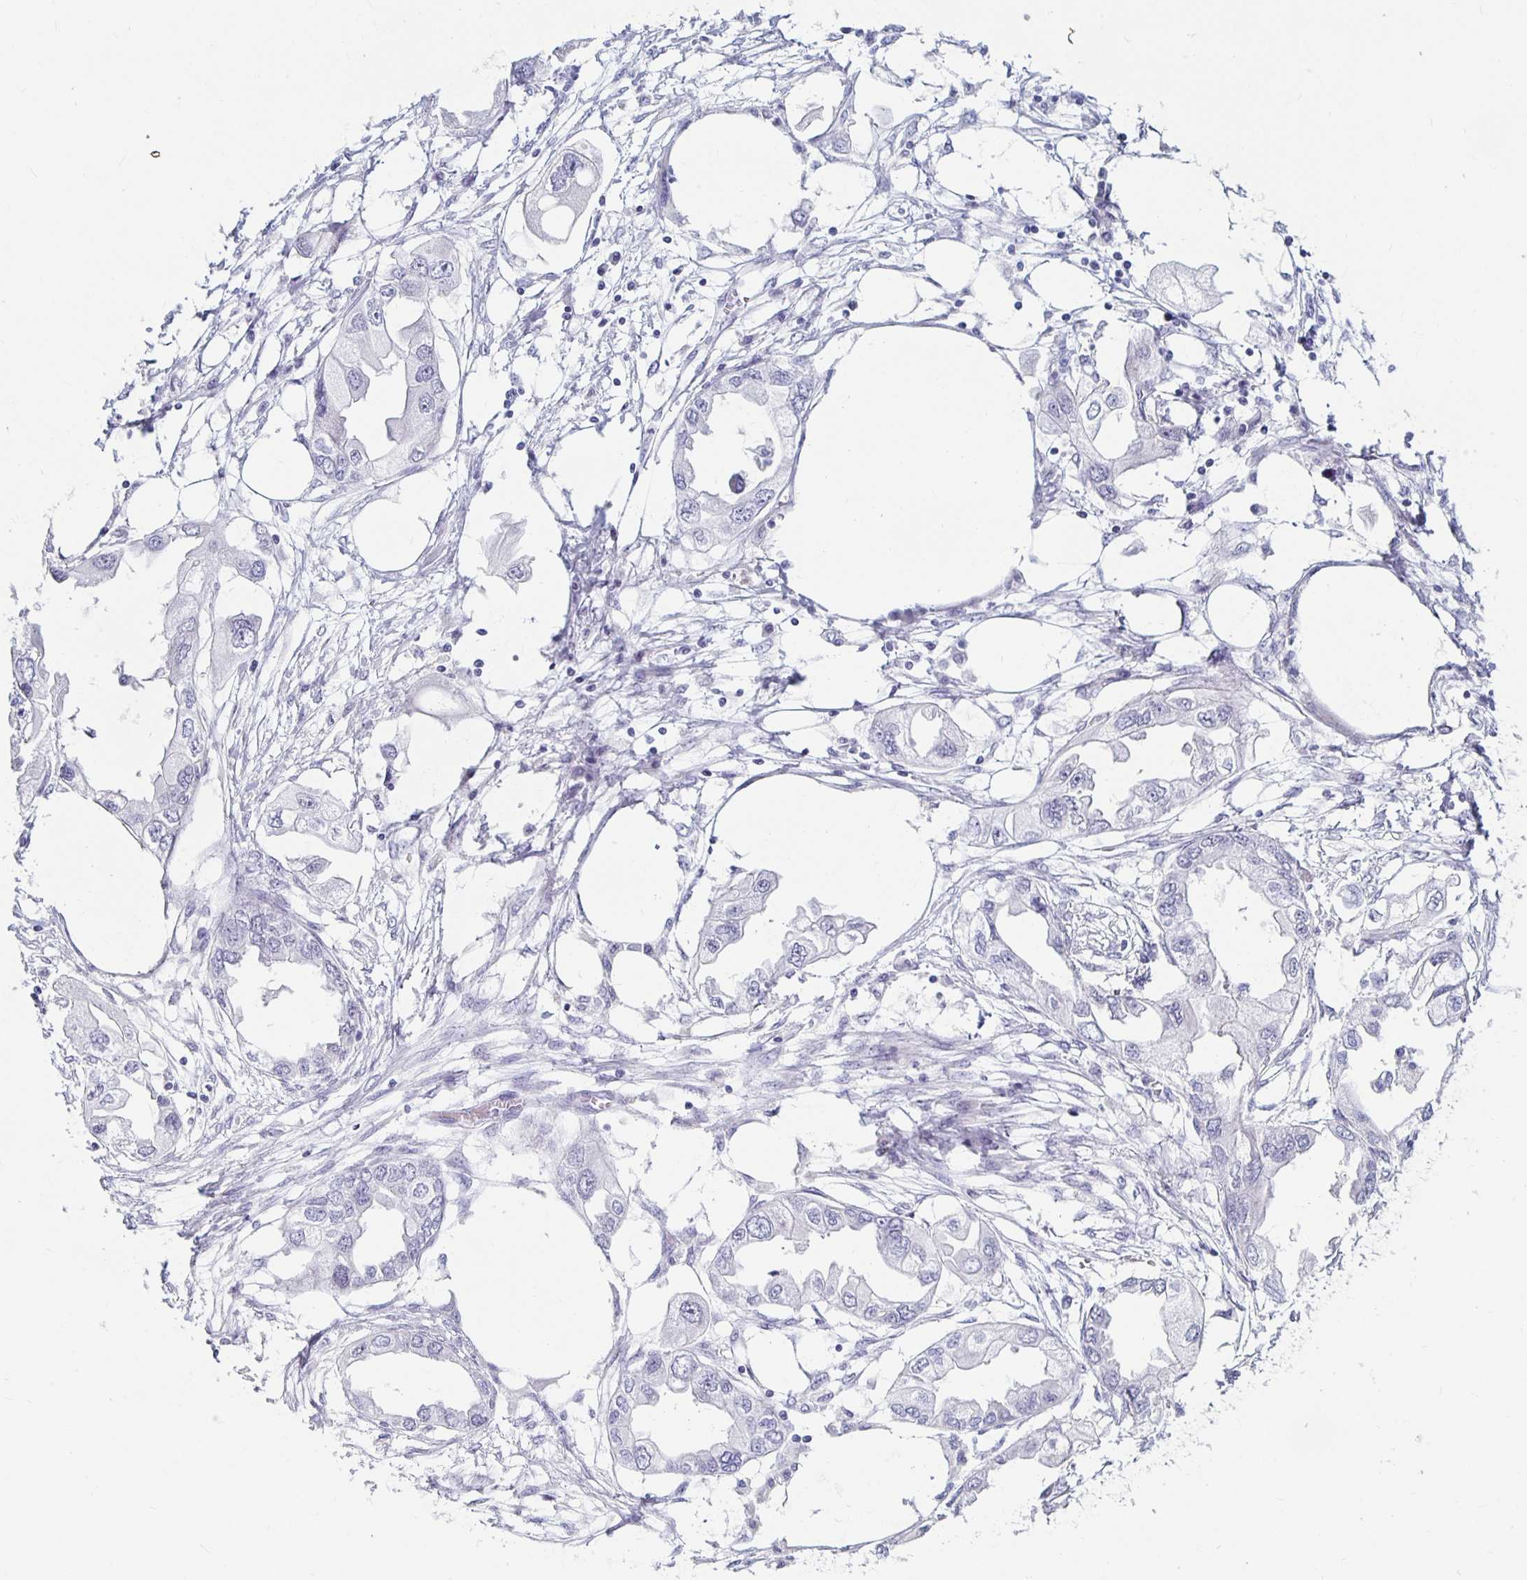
{"staining": {"intensity": "negative", "quantity": "none", "location": "none"}, "tissue": "endometrial cancer", "cell_type": "Tumor cells", "image_type": "cancer", "snomed": [{"axis": "morphology", "description": "Adenocarcinoma, NOS"}, {"axis": "morphology", "description": "Adenocarcinoma, metastatic, NOS"}, {"axis": "topography", "description": "Adipose tissue"}, {"axis": "topography", "description": "Endometrium"}], "caption": "High magnification brightfield microscopy of endometrial cancer (metastatic adenocarcinoma) stained with DAB (brown) and counterstained with hematoxylin (blue): tumor cells show no significant positivity.", "gene": "KCNQ2", "patient": {"sex": "female", "age": 67}}